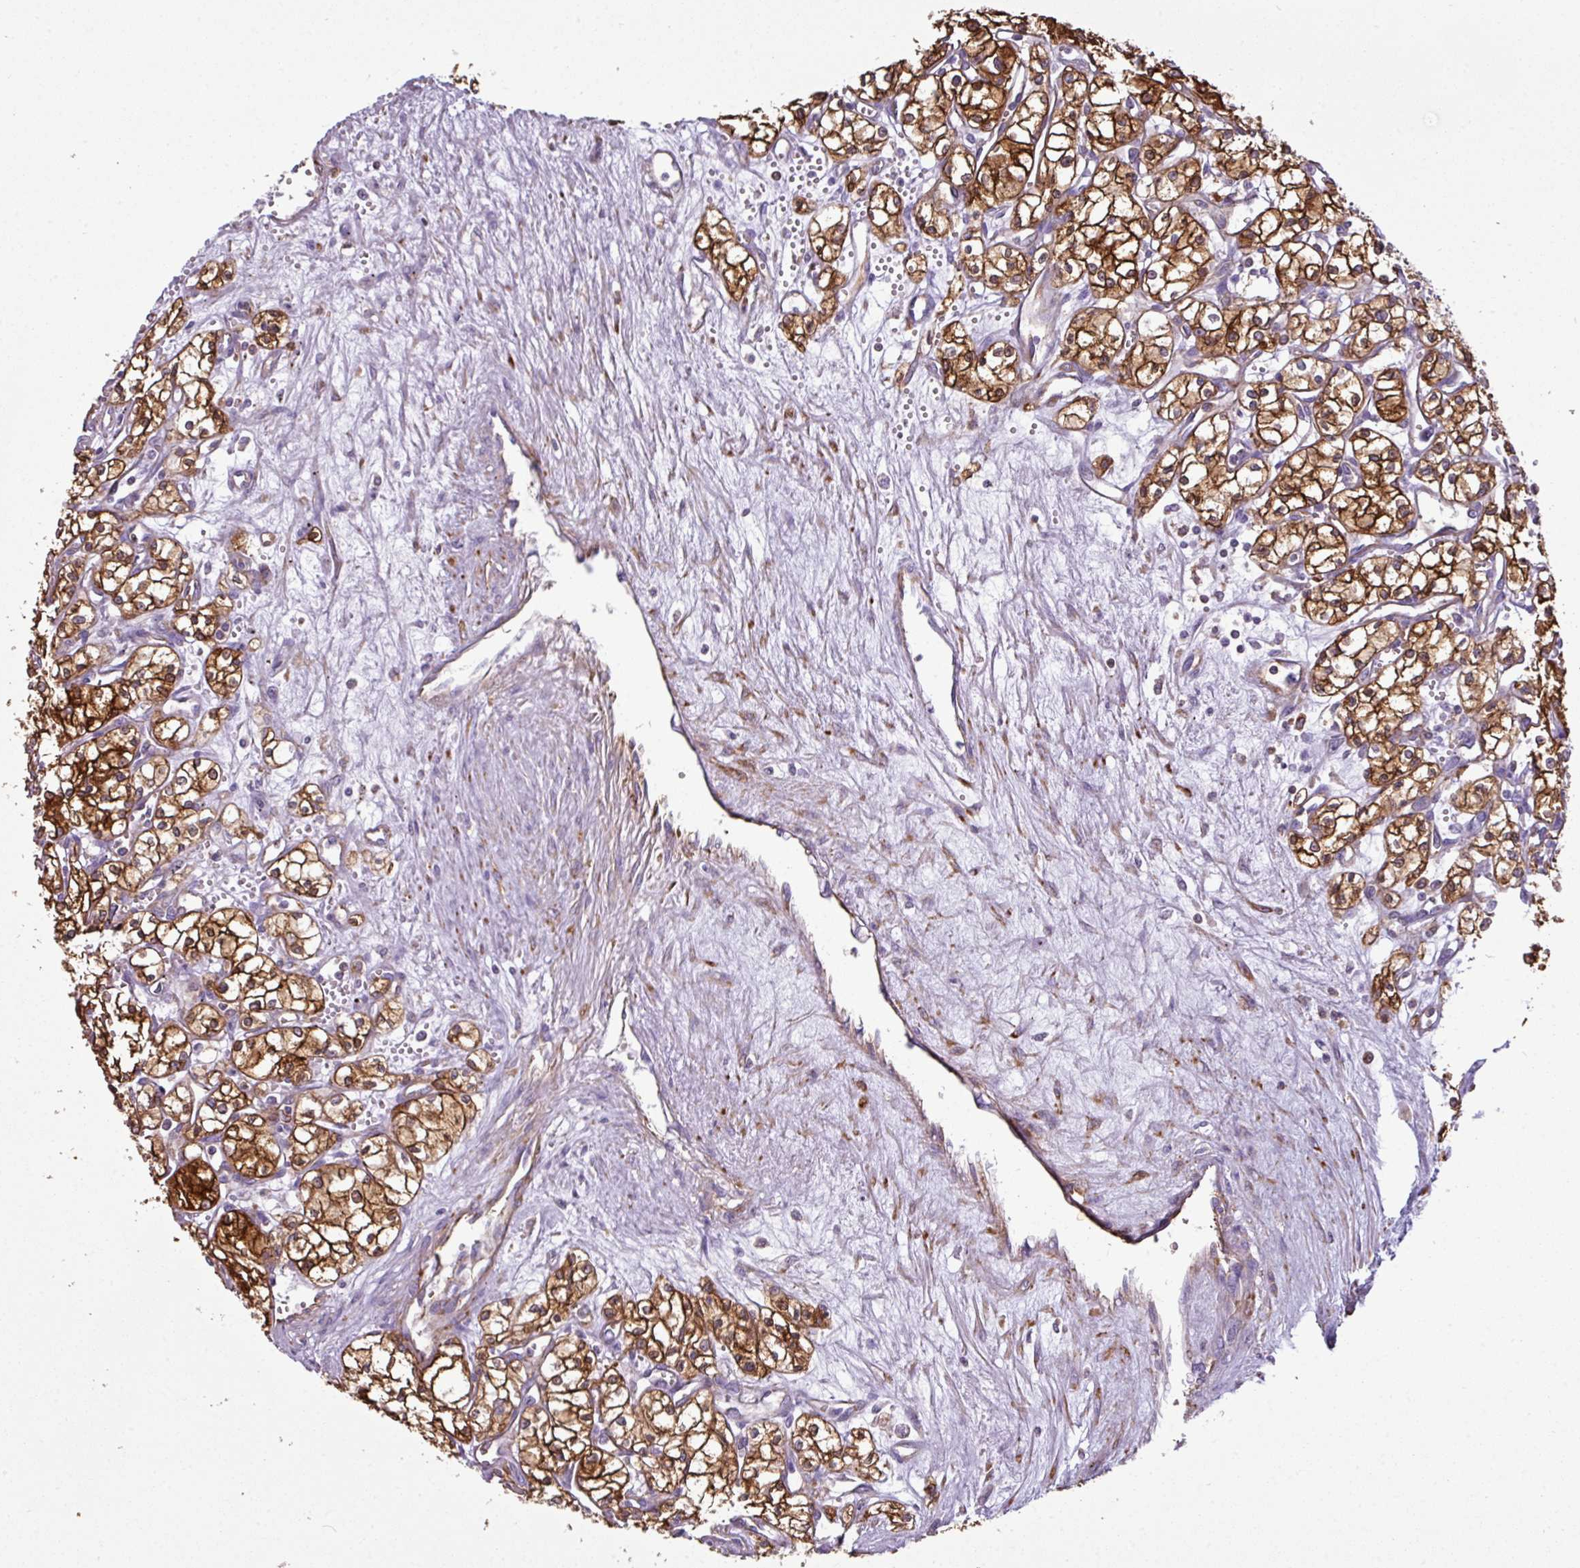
{"staining": {"intensity": "moderate", "quantity": "25%-75%", "location": "cytoplasmic/membranous"}, "tissue": "renal cancer", "cell_type": "Tumor cells", "image_type": "cancer", "snomed": [{"axis": "morphology", "description": "Adenocarcinoma, NOS"}, {"axis": "topography", "description": "Kidney"}], "caption": "IHC image of adenocarcinoma (renal) stained for a protein (brown), which shows medium levels of moderate cytoplasmic/membranous expression in about 25%-75% of tumor cells.", "gene": "XNDC1N", "patient": {"sex": "male", "age": 59}}